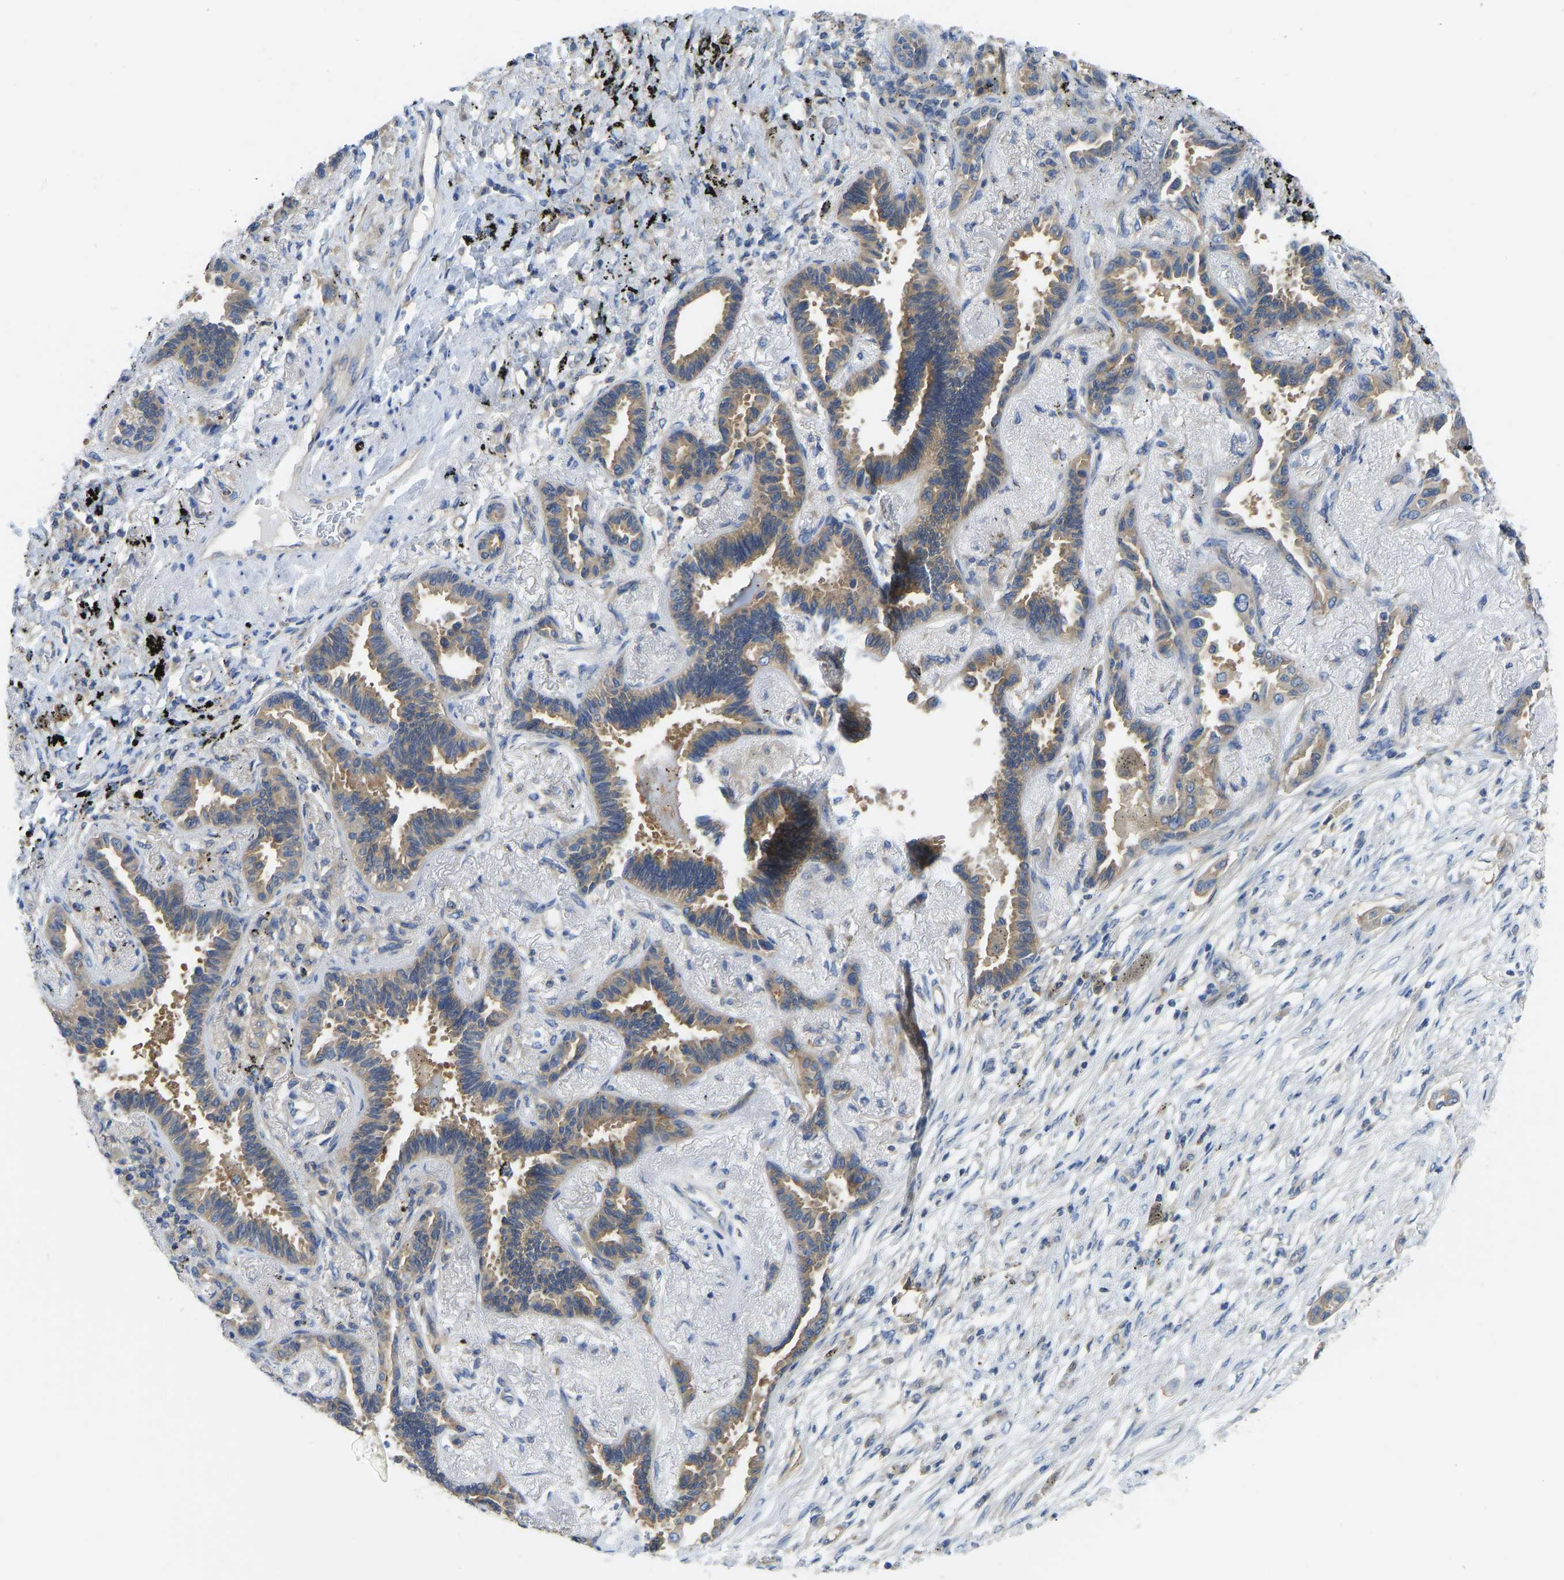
{"staining": {"intensity": "moderate", "quantity": ">75%", "location": "cytoplasmic/membranous"}, "tissue": "lung cancer", "cell_type": "Tumor cells", "image_type": "cancer", "snomed": [{"axis": "morphology", "description": "Adenocarcinoma, NOS"}, {"axis": "topography", "description": "Lung"}], "caption": "Lung adenocarcinoma stained with a brown dye demonstrates moderate cytoplasmic/membranous positive positivity in approximately >75% of tumor cells.", "gene": "PPP3CA", "patient": {"sex": "male", "age": 59}}